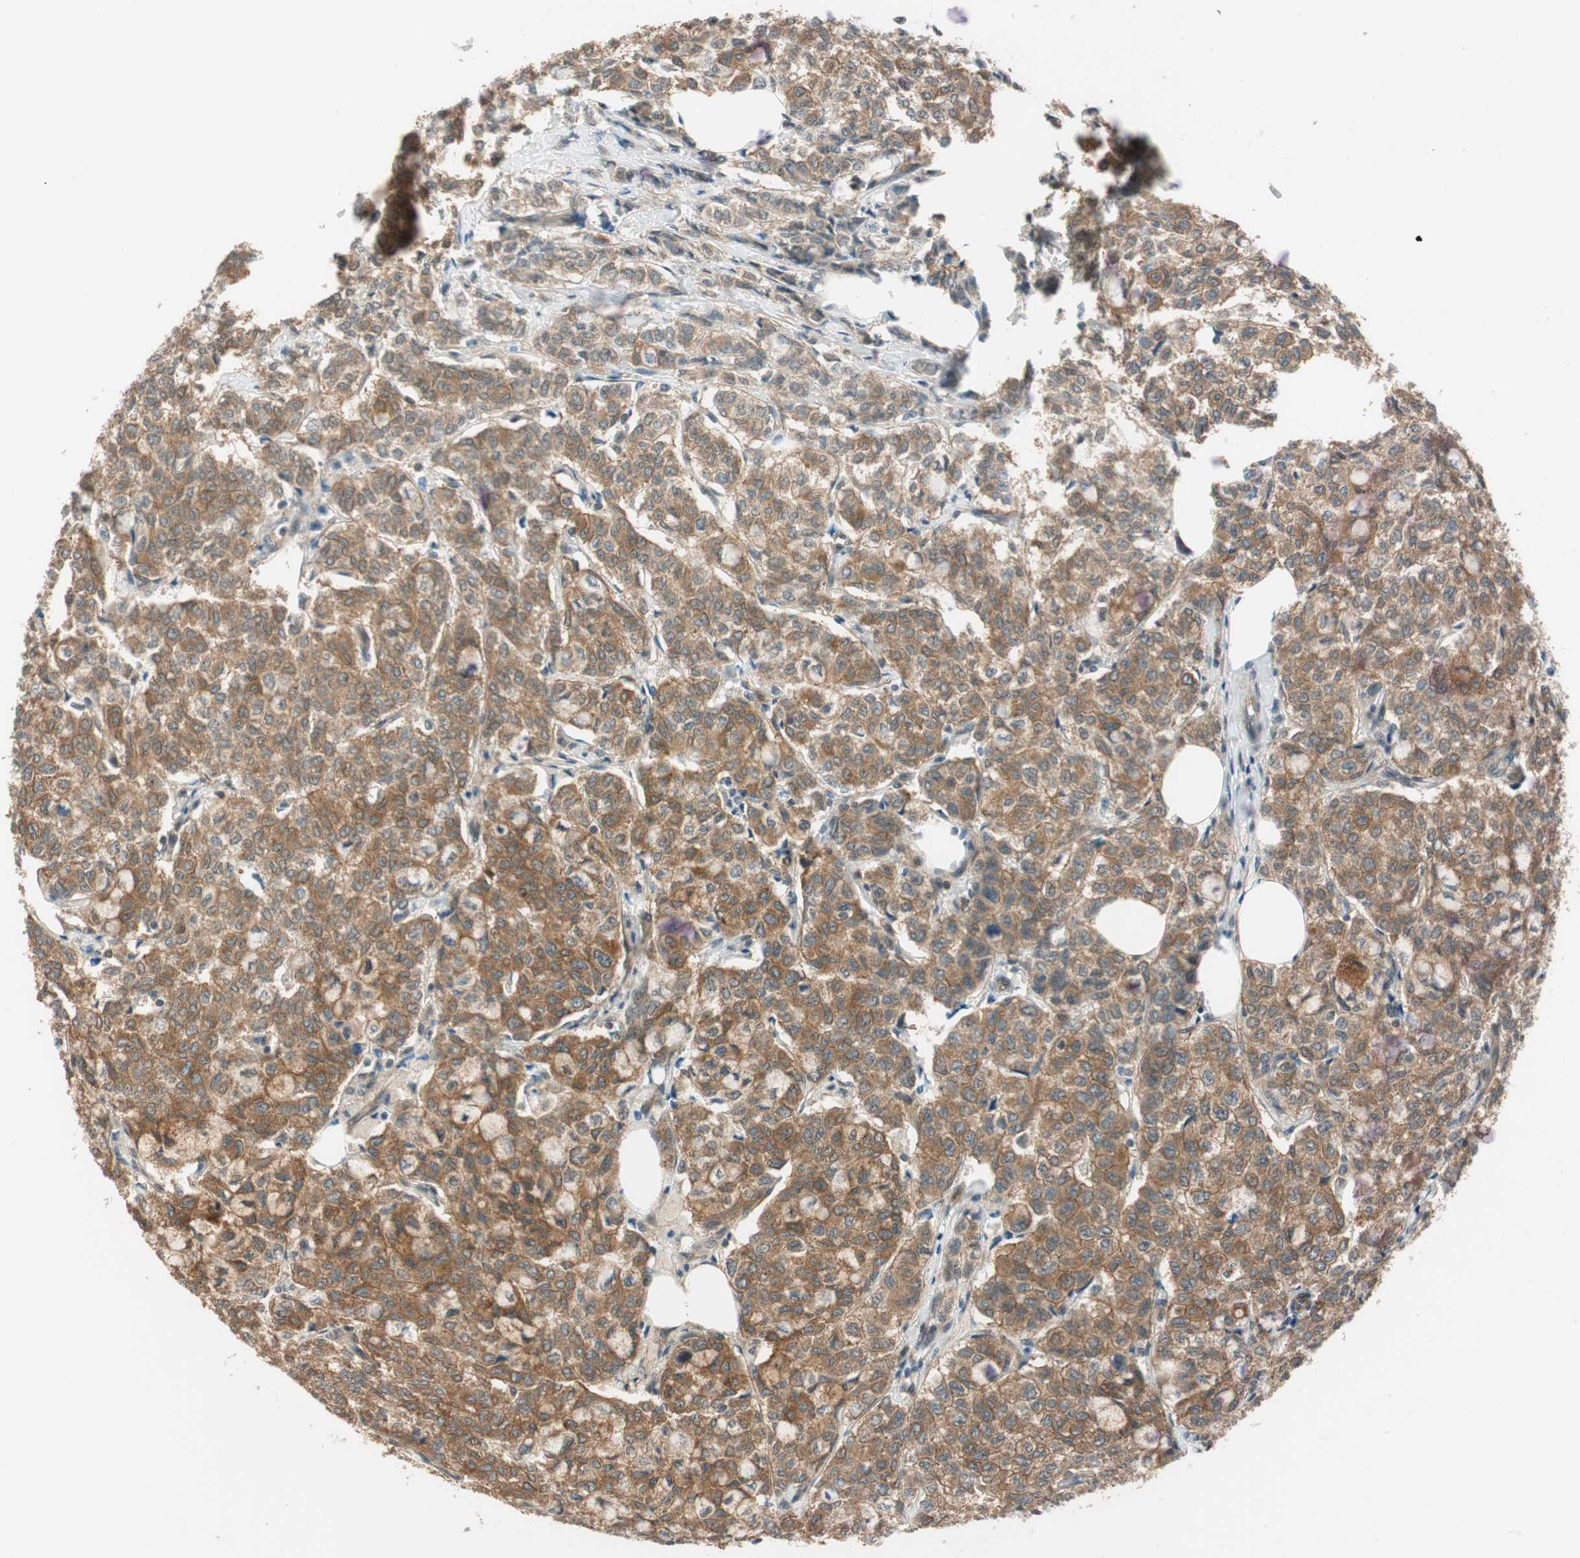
{"staining": {"intensity": "moderate", "quantity": ">75%", "location": "cytoplasmic/membranous"}, "tissue": "breast cancer", "cell_type": "Tumor cells", "image_type": "cancer", "snomed": [{"axis": "morphology", "description": "Lobular carcinoma"}, {"axis": "topography", "description": "Breast"}], "caption": "This is an image of immunohistochemistry staining of lobular carcinoma (breast), which shows moderate staining in the cytoplasmic/membranous of tumor cells.", "gene": "PSMD8", "patient": {"sex": "female", "age": 60}}